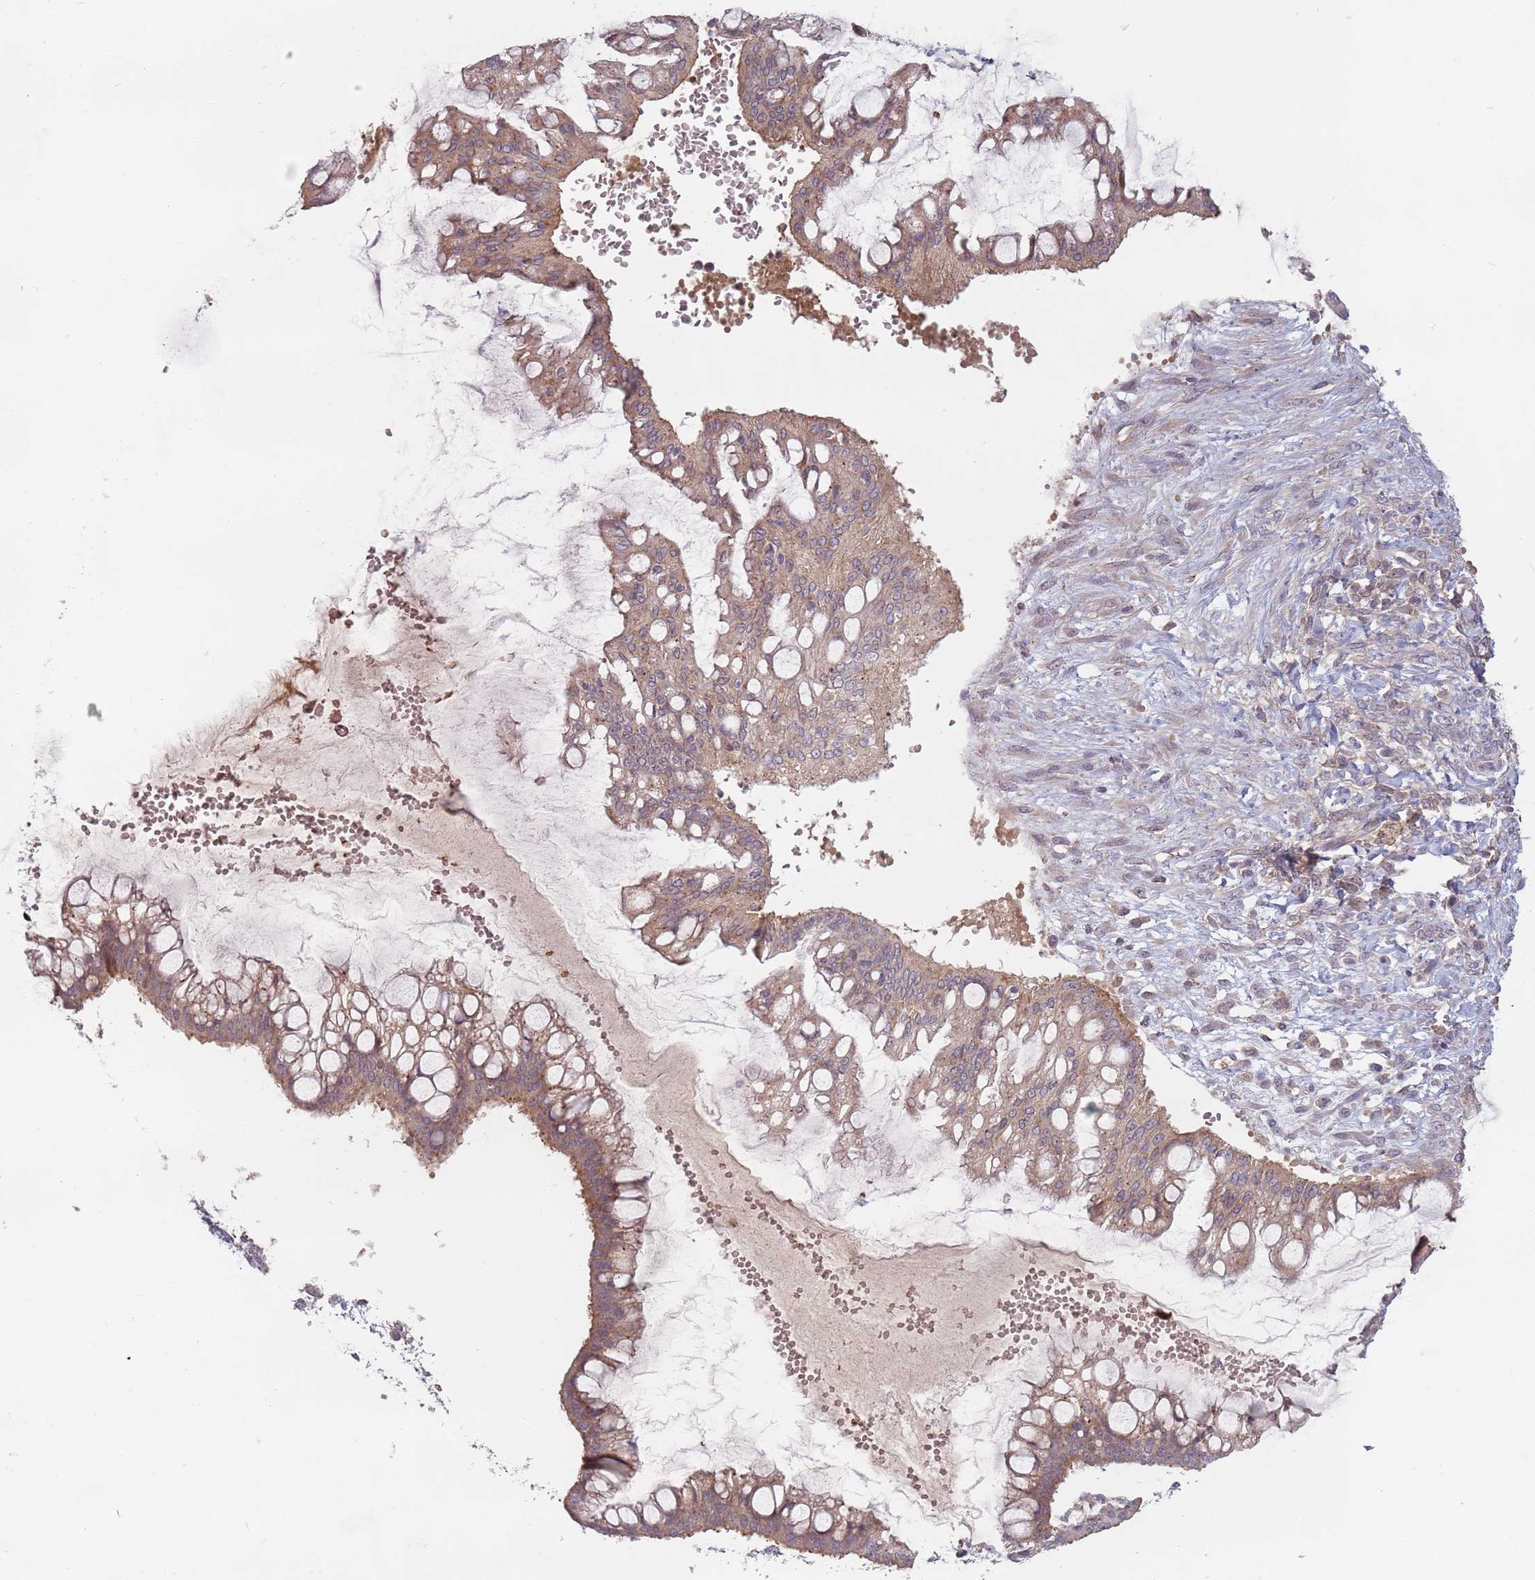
{"staining": {"intensity": "moderate", "quantity": "25%-75%", "location": "cytoplasmic/membranous"}, "tissue": "ovarian cancer", "cell_type": "Tumor cells", "image_type": "cancer", "snomed": [{"axis": "morphology", "description": "Cystadenocarcinoma, mucinous, NOS"}, {"axis": "topography", "description": "Ovary"}], "caption": "A medium amount of moderate cytoplasmic/membranous expression is appreciated in about 25%-75% of tumor cells in mucinous cystadenocarcinoma (ovarian) tissue.", "gene": "ASB13", "patient": {"sex": "female", "age": 73}}